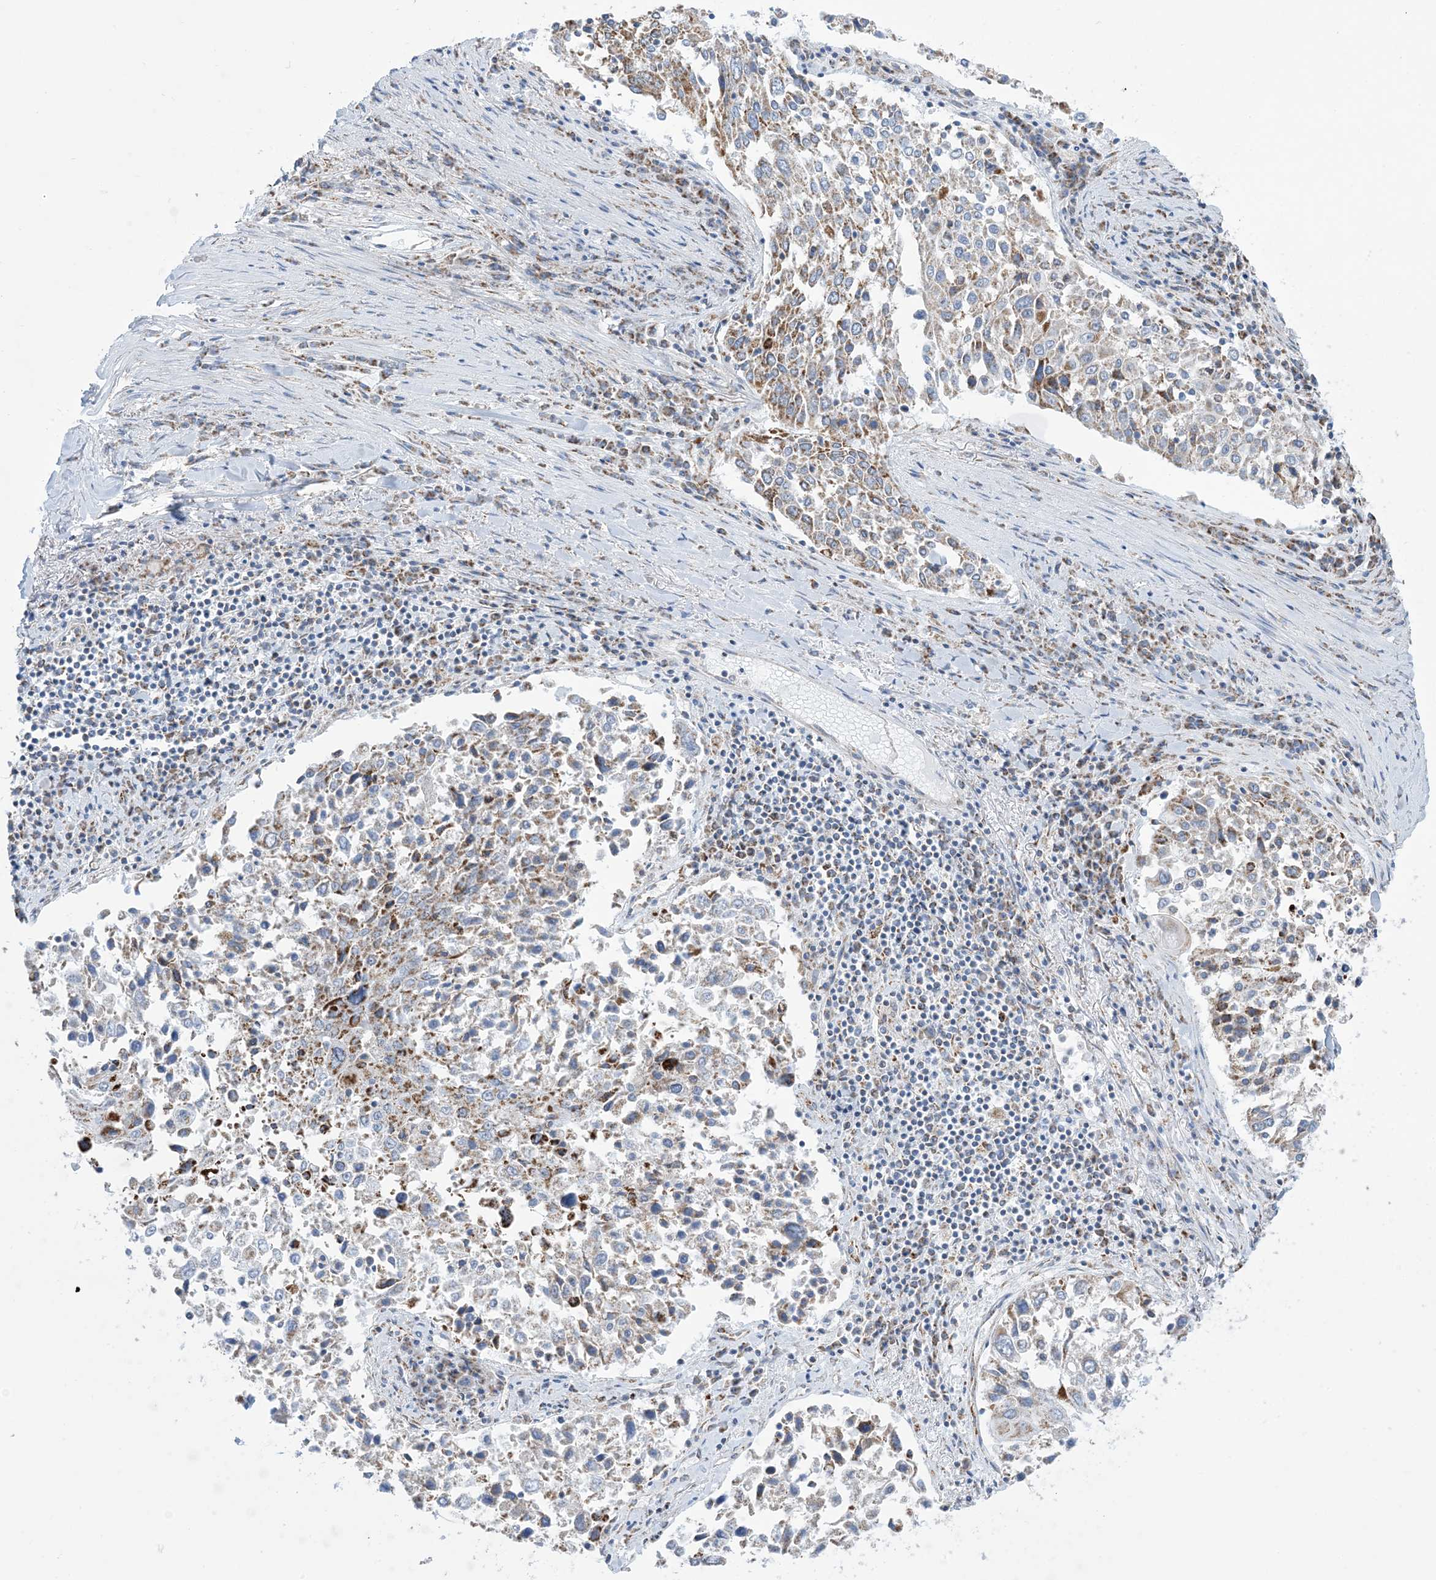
{"staining": {"intensity": "moderate", "quantity": "<25%", "location": "cytoplasmic/membranous"}, "tissue": "lung cancer", "cell_type": "Tumor cells", "image_type": "cancer", "snomed": [{"axis": "morphology", "description": "Squamous cell carcinoma, NOS"}, {"axis": "topography", "description": "Lung"}], "caption": "Immunohistochemical staining of squamous cell carcinoma (lung) displays moderate cytoplasmic/membranous protein staining in approximately <25% of tumor cells.", "gene": "SAMM50", "patient": {"sex": "male", "age": 65}}